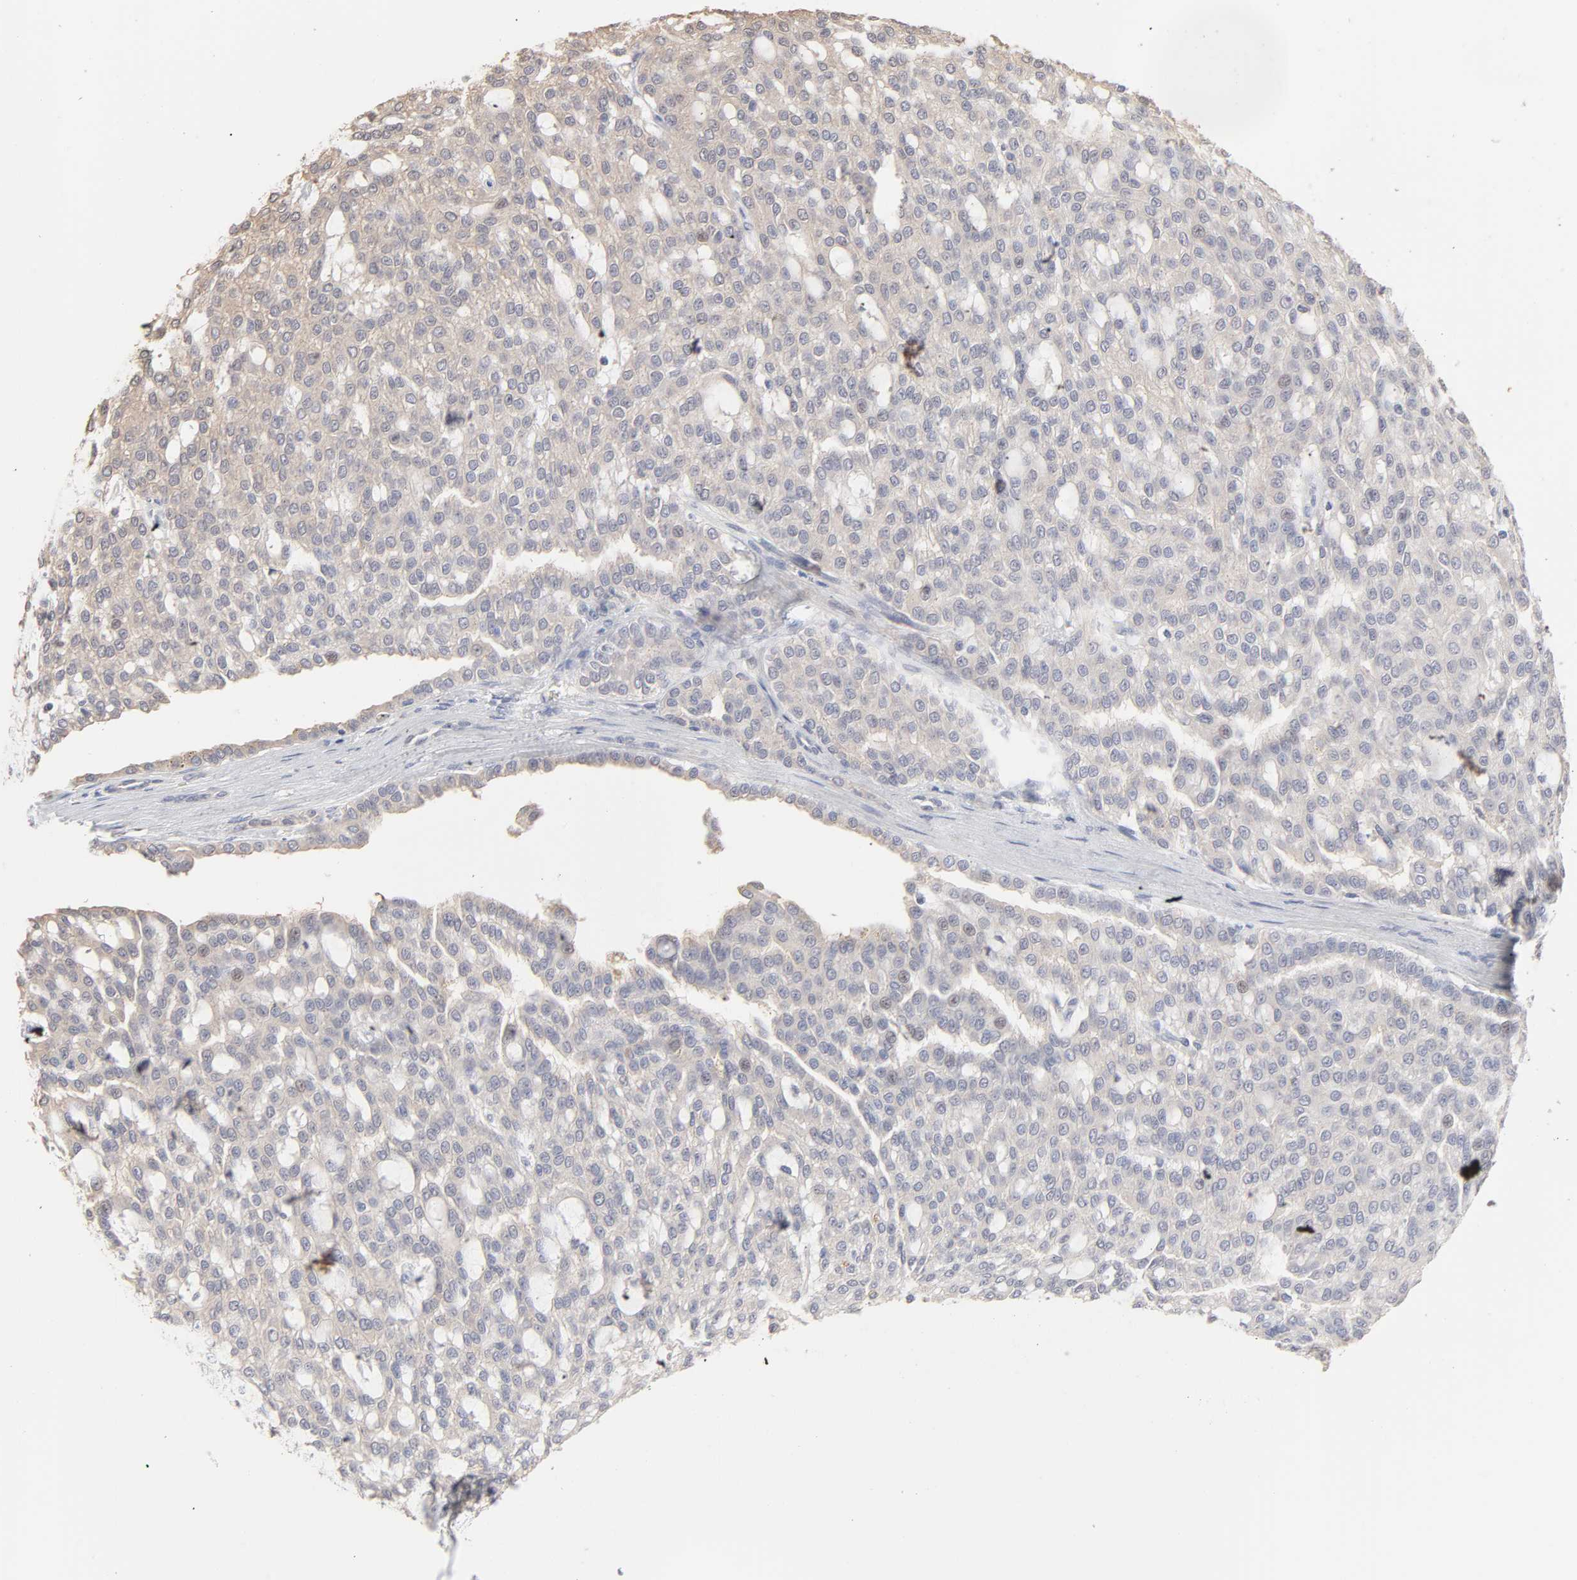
{"staining": {"intensity": "weak", "quantity": ">75%", "location": "cytoplasmic/membranous"}, "tissue": "renal cancer", "cell_type": "Tumor cells", "image_type": "cancer", "snomed": [{"axis": "morphology", "description": "Adenocarcinoma, NOS"}, {"axis": "topography", "description": "Kidney"}], "caption": "Immunohistochemical staining of human renal cancer reveals low levels of weak cytoplasmic/membranous positivity in approximately >75% of tumor cells.", "gene": "DNAL4", "patient": {"sex": "male", "age": 63}}